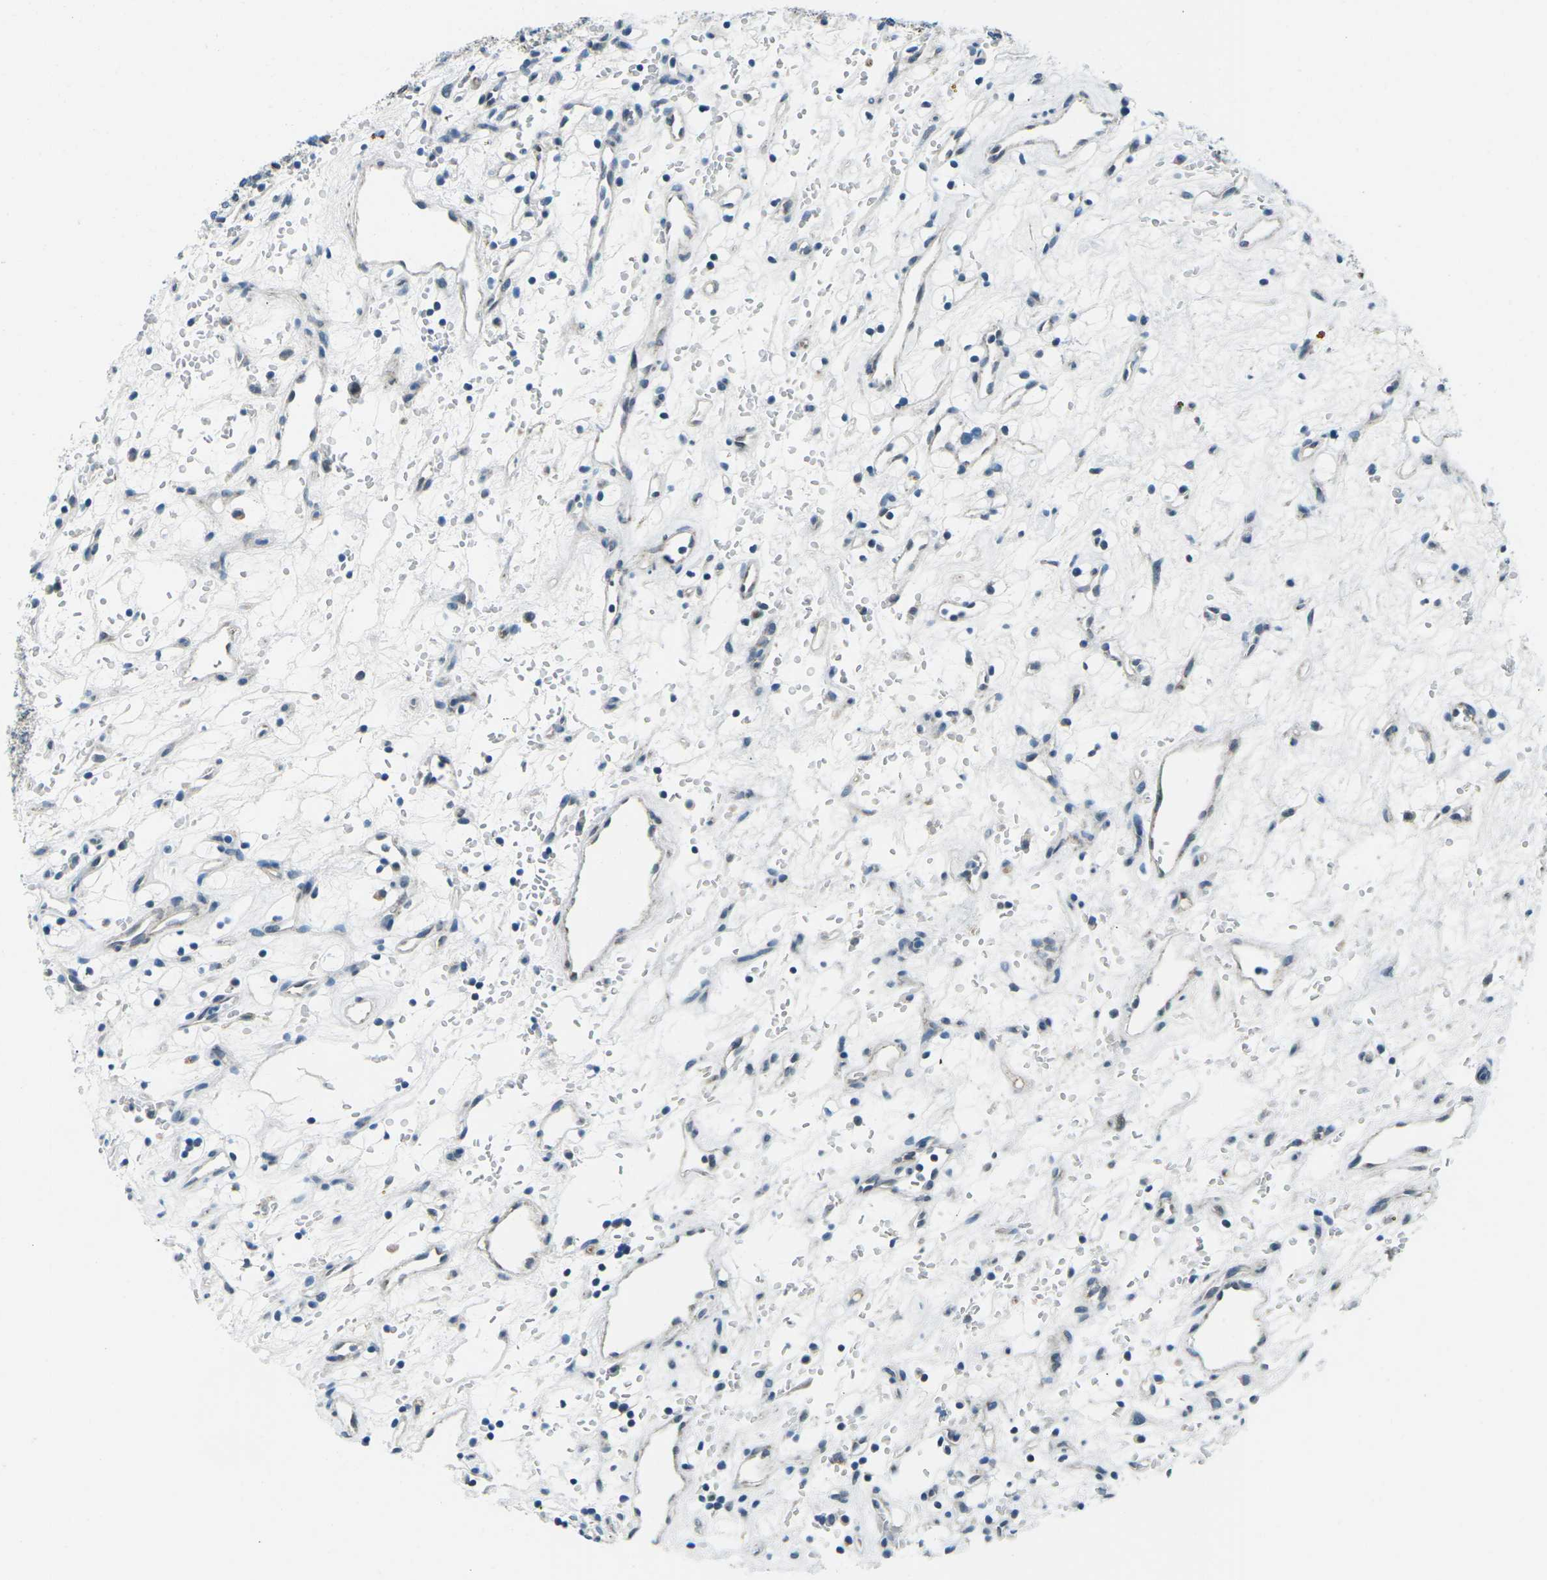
{"staining": {"intensity": "negative", "quantity": "none", "location": "none"}, "tissue": "renal cancer", "cell_type": "Tumor cells", "image_type": "cancer", "snomed": [{"axis": "morphology", "description": "Adenocarcinoma, NOS"}, {"axis": "topography", "description": "Kidney"}], "caption": "Immunohistochemistry micrograph of neoplastic tissue: human renal adenocarcinoma stained with DAB (3,3'-diaminobenzidine) demonstrates no significant protein expression in tumor cells. The staining was performed using DAB (3,3'-diaminobenzidine) to visualize the protein expression in brown, while the nuclei were stained in blue with hematoxylin (Magnification: 20x).", "gene": "RFESD", "patient": {"sex": "female", "age": 60}}